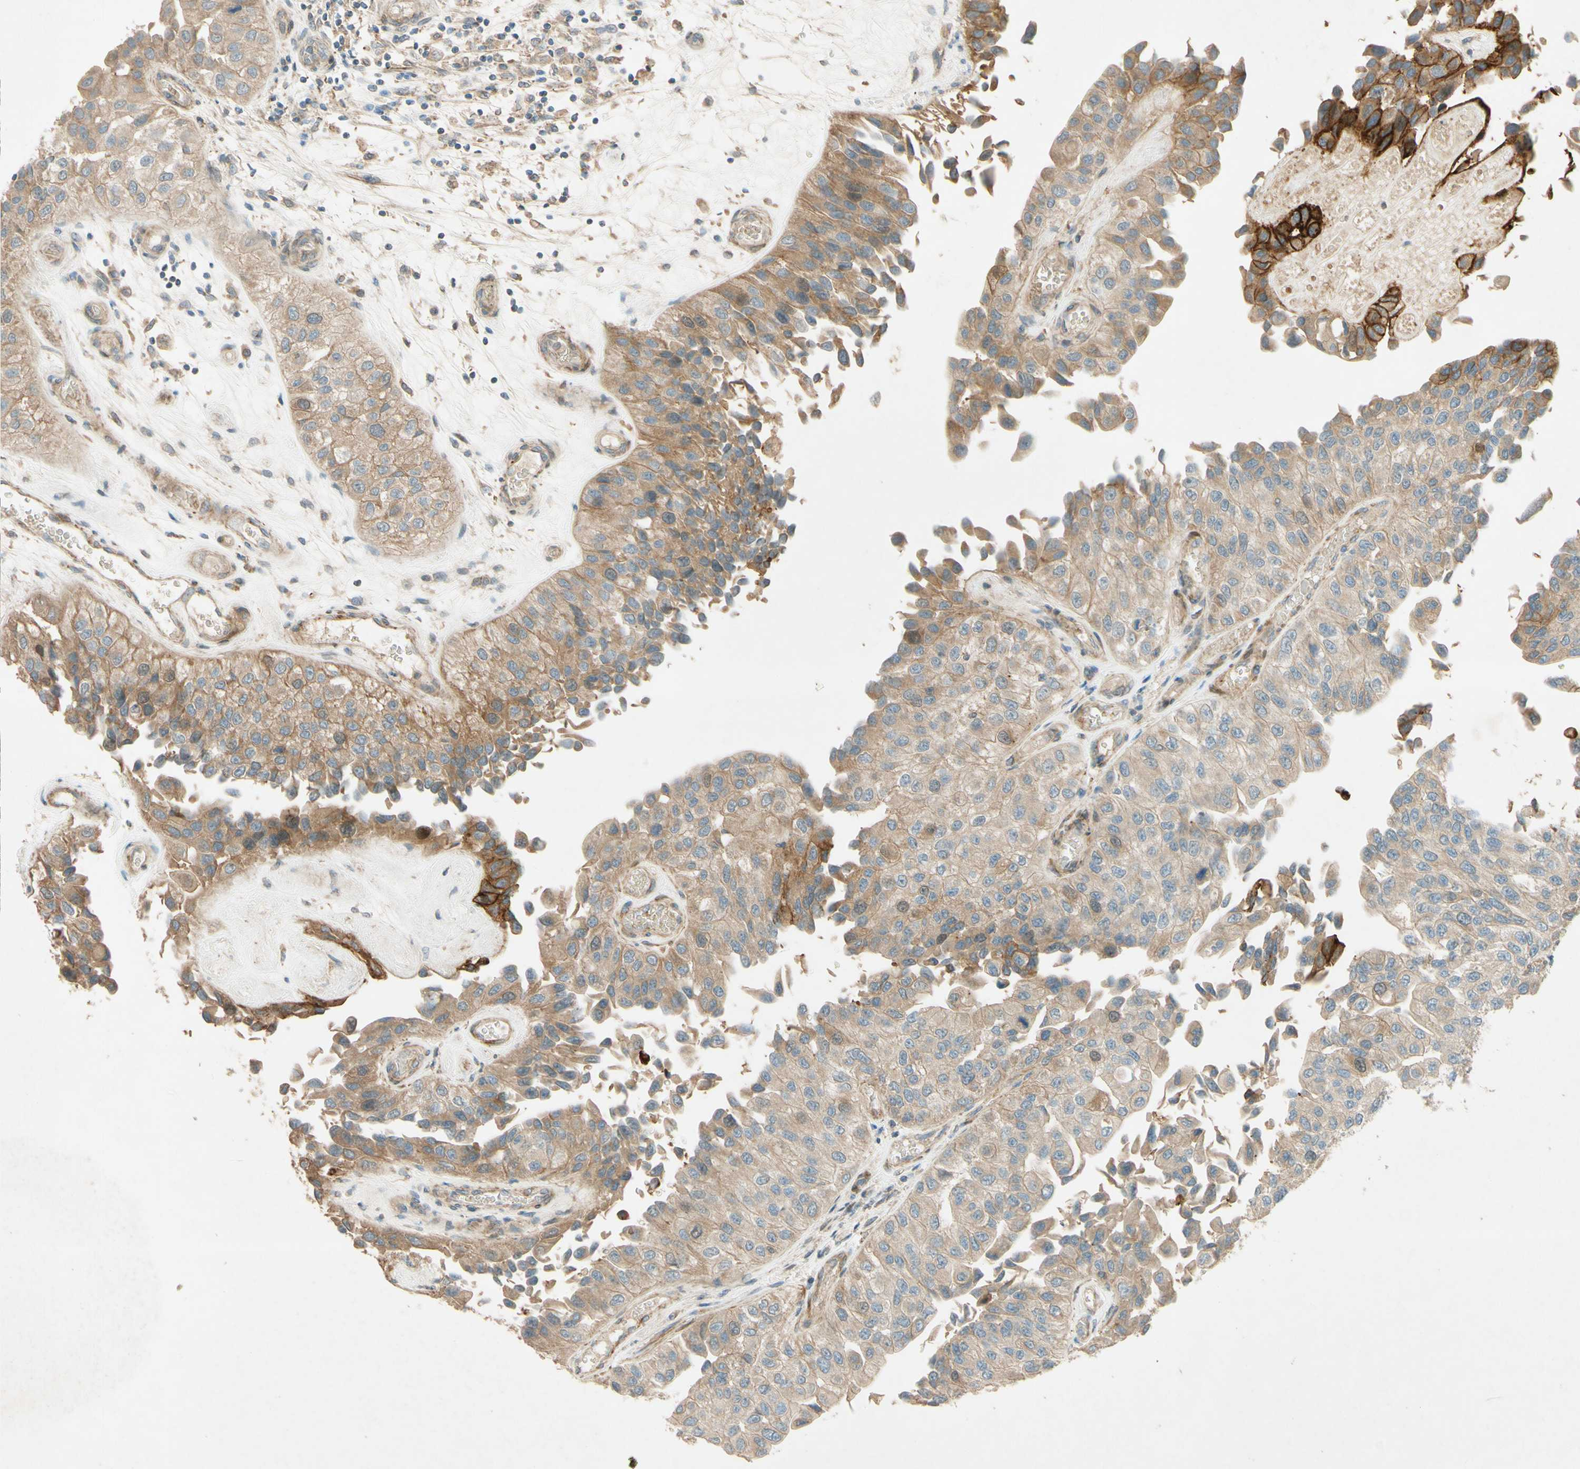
{"staining": {"intensity": "moderate", "quantity": ">75%", "location": "cytoplasmic/membranous"}, "tissue": "urothelial cancer", "cell_type": "Tumor cells", "image_type": "cancer", "snomed": [{"axis": "morphology", "description": "Urothelial carcinoma, High grade"}, {"axis": "topography", "description": "Kidney"}, {"axis": "topography", "description": "Urinary bladder"}], "caption": "High-grade urothelial carcinoma stained for a protein (brown) demonstrates moderate cytoplasmic/membranous positive expression in approximately >75% of tumor cells.", "gene": "ADAM17", "patient": {"sex": "male", "age": 77}}